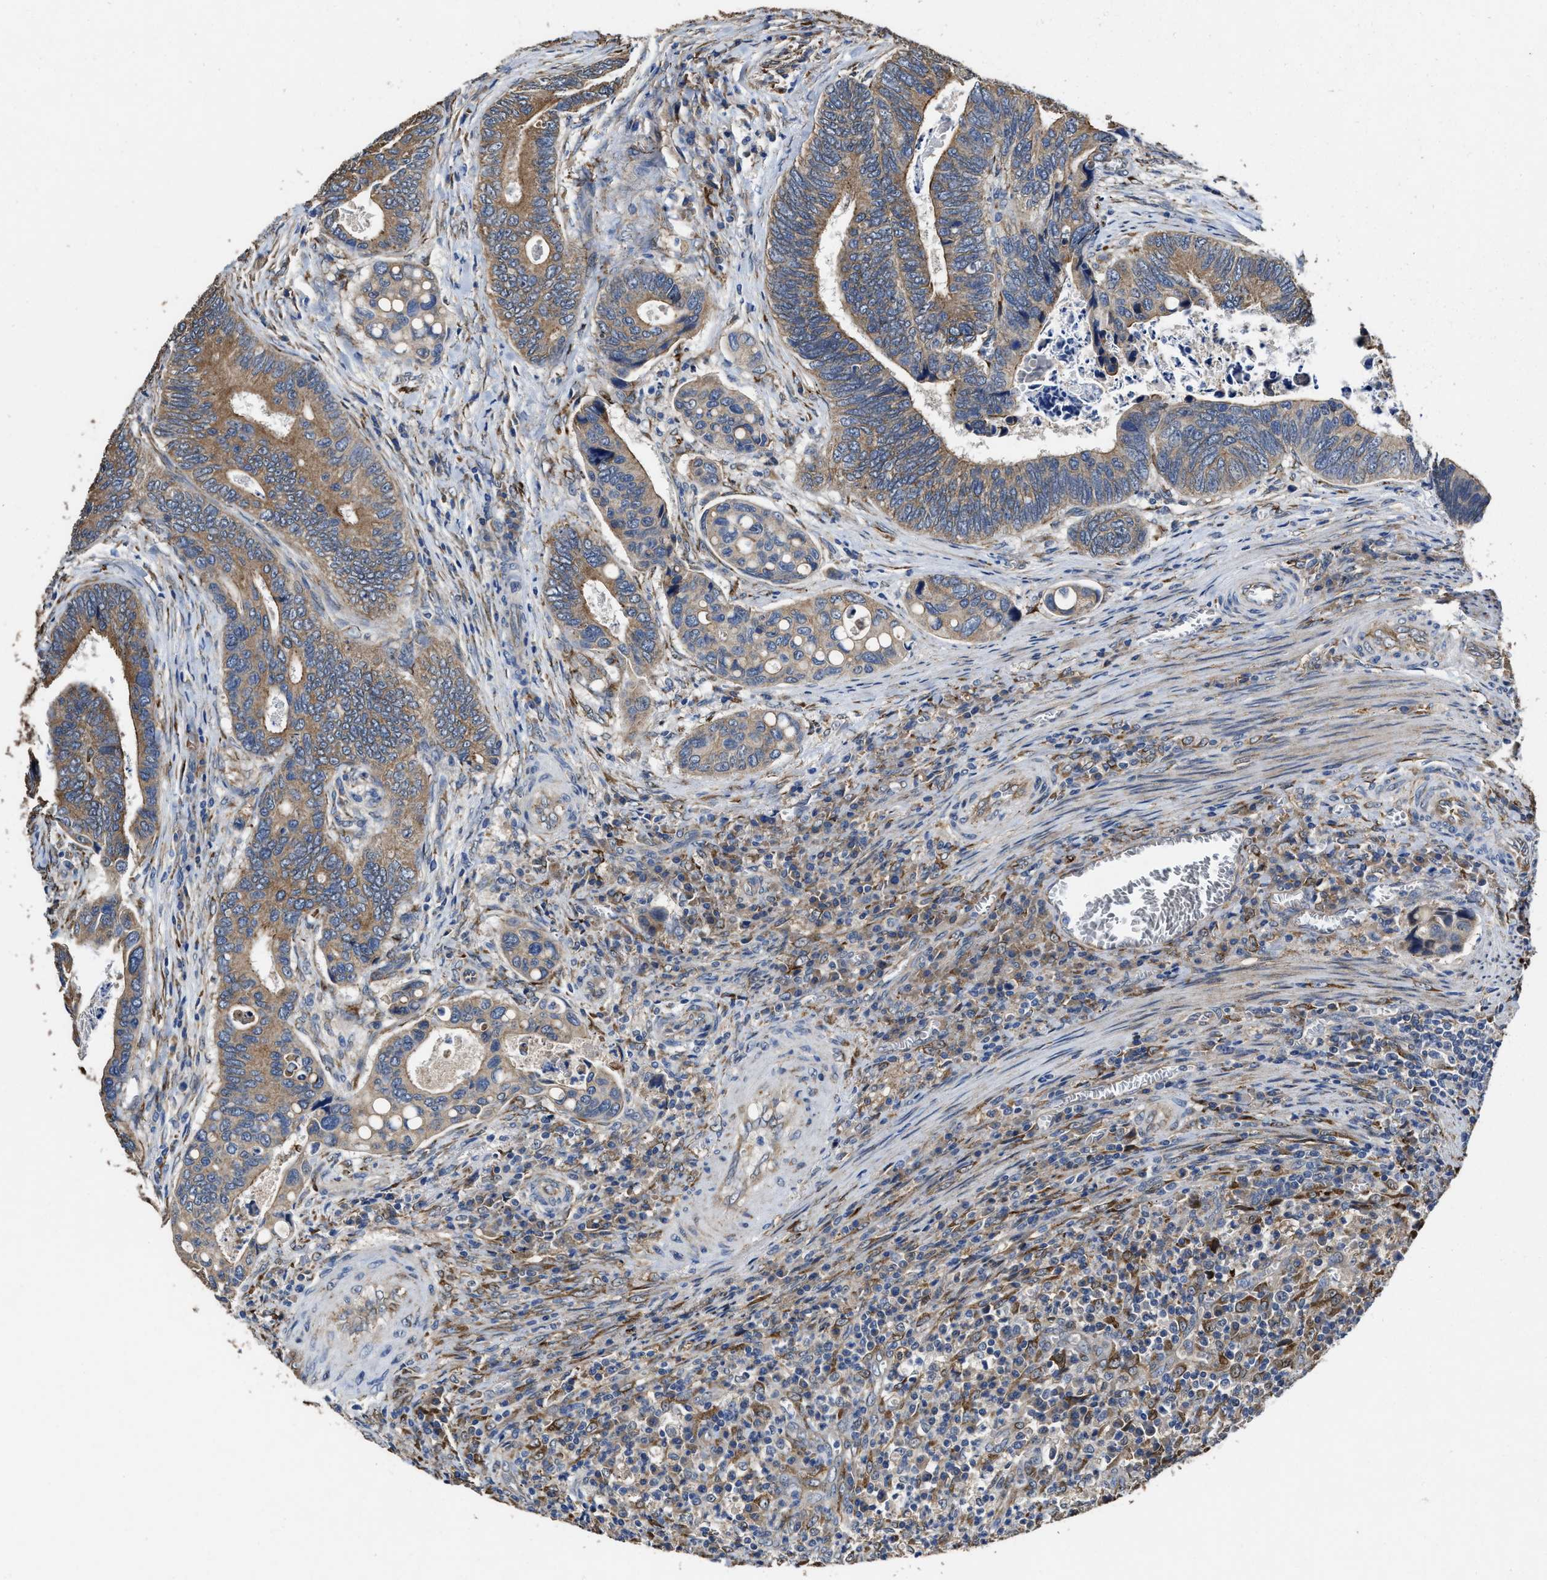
{"staining": {"intensity": "moderate", "quantity": ">75%", "location": "cytoplasmic/membranous"}, "tissue": "colorectal cancer", "cell_type": "Tumor cells", "image_type": "cancer", "snomed": [{"axis": "morphology", "description": "Inflammation, NOS"}, {"axis": "morphology", "description": "Adenocarcinoma, NOS"}, {"axis": "topography", "description": "Colon"}], "caption": "A brown stain labels moderate cytoplasmic/membranous staining of a protein in adenocarcinoma (colorectal) tumor cells. The staining was performed using DAB (3,3'-diaminobenzidine), with brown indicating positive protein expression. Nuclei are stained blue with hematoxylin.", "gene": "IDNK", "patient": {"sex": "male", "age": 72}}